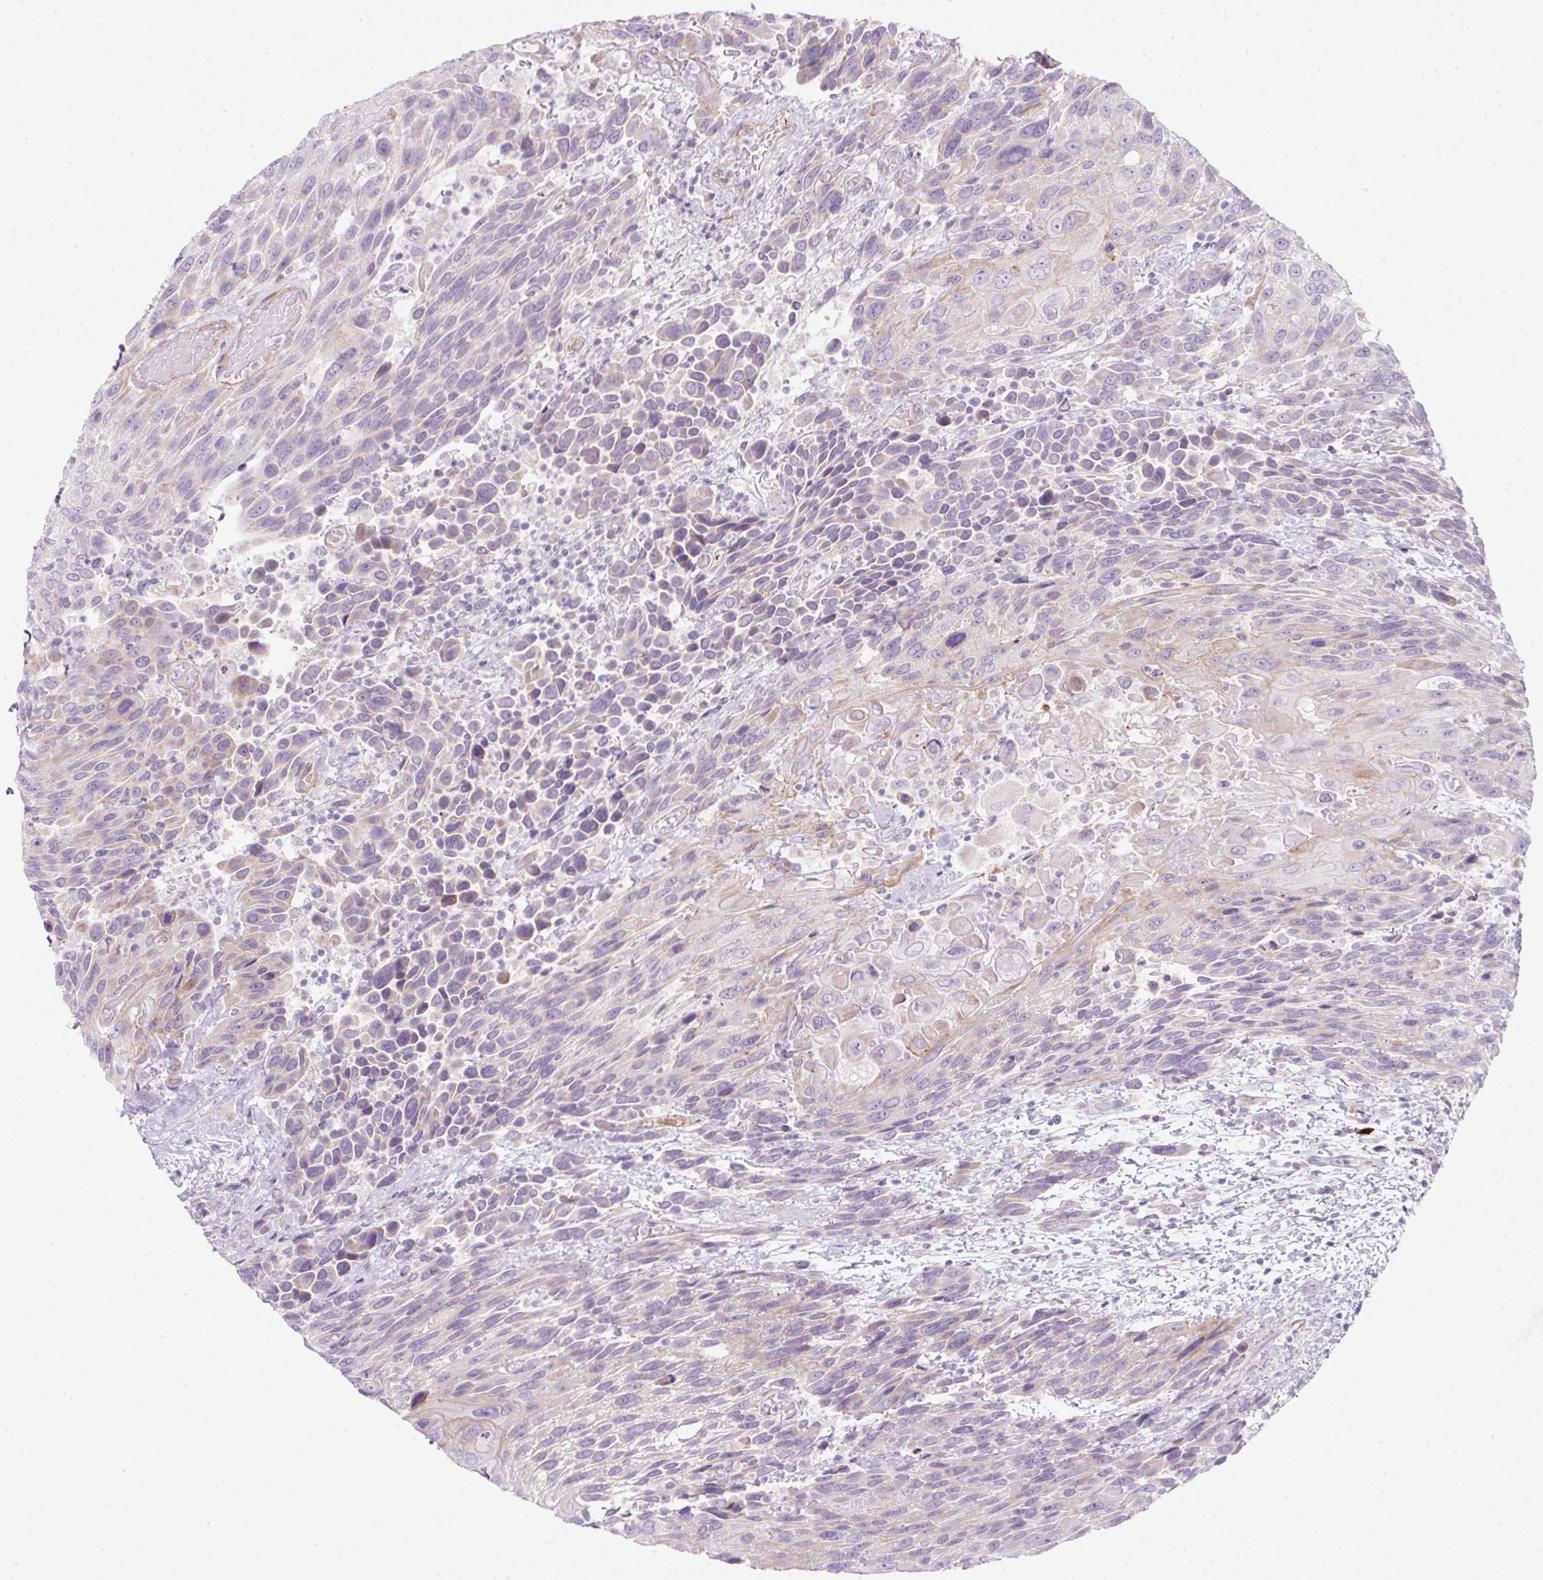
{"staining": {"intensity": "weak", "quantity": "<25%", "location": "cytoplasmic/membranous"}, "tissue": "urothelial cancer", "cell_type": "Tumor cells", "image_type": "cancer", "snomed": [{"axis": "morphology", "description": "Urothelial carcinoma, High grade"}, {"axis": "topography", "description": "Urinary bladder"}], "caption": "Protein analysis of urothelial cancer displays no significant staining in tumor cells.", "gene": "ERAP2", "patient": {"sex": "female", "age": 70}}